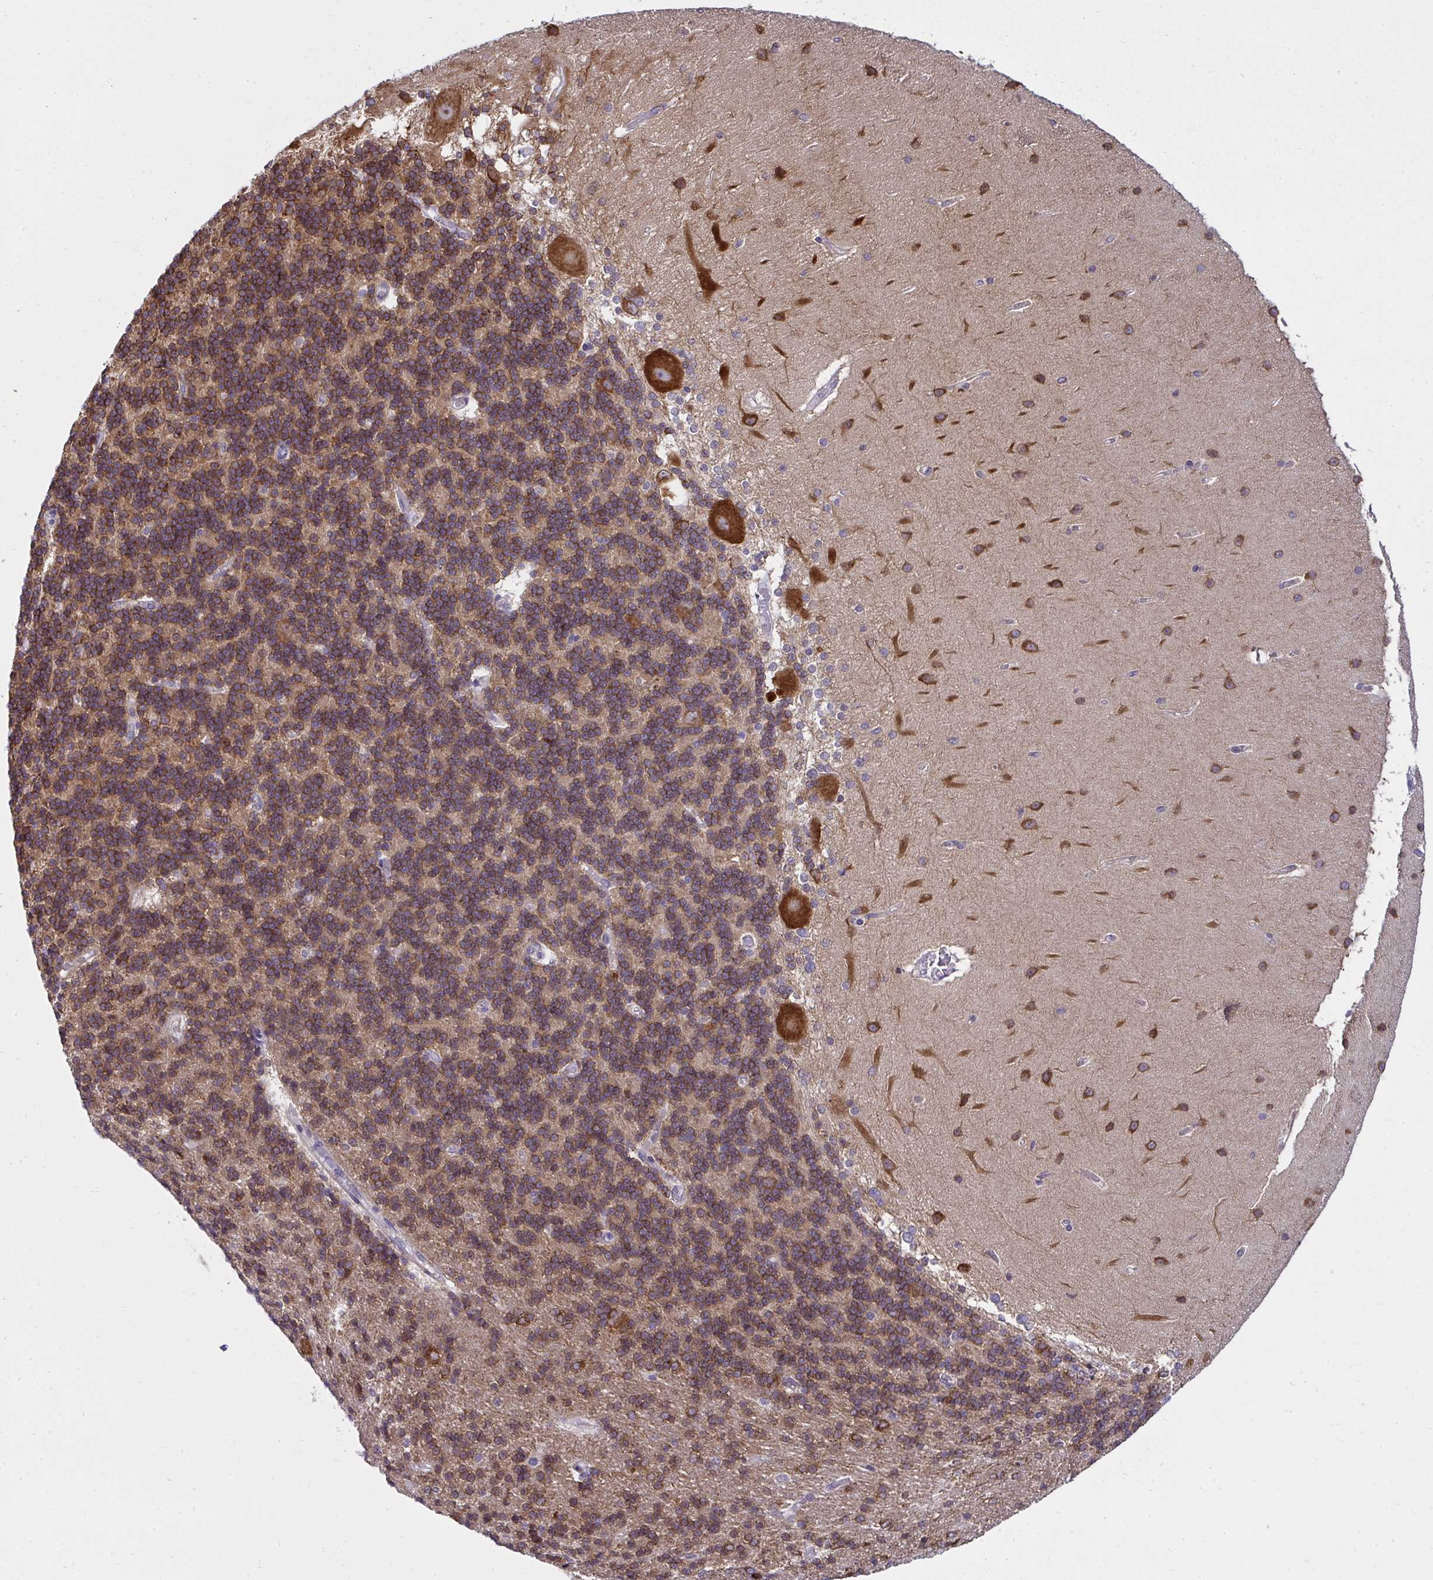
{"staining": {"intensity": "strong", "quantity": "25%-75%", "location": "cytoplasmic/membranous"}, "tissue": "cerebellum", "cell_type": "Cells in granular layer", "image_type": "normal", "snomed": [{"axis": "morphology", "description": "Normal tissue, NOS"}, {"axis": "topography", "description": "Cerebellum"}], "caption": "Immunohistochemical staining of benign cerebellum shows strong cytoplasmic/membranous protein staining in approximately 25%-75% of cells in granular layer. (DAB = brown stain, brightfield microscopy at high magnification).", "gene": "RPS7", "patient": {"sex": "female", "age": 54}}